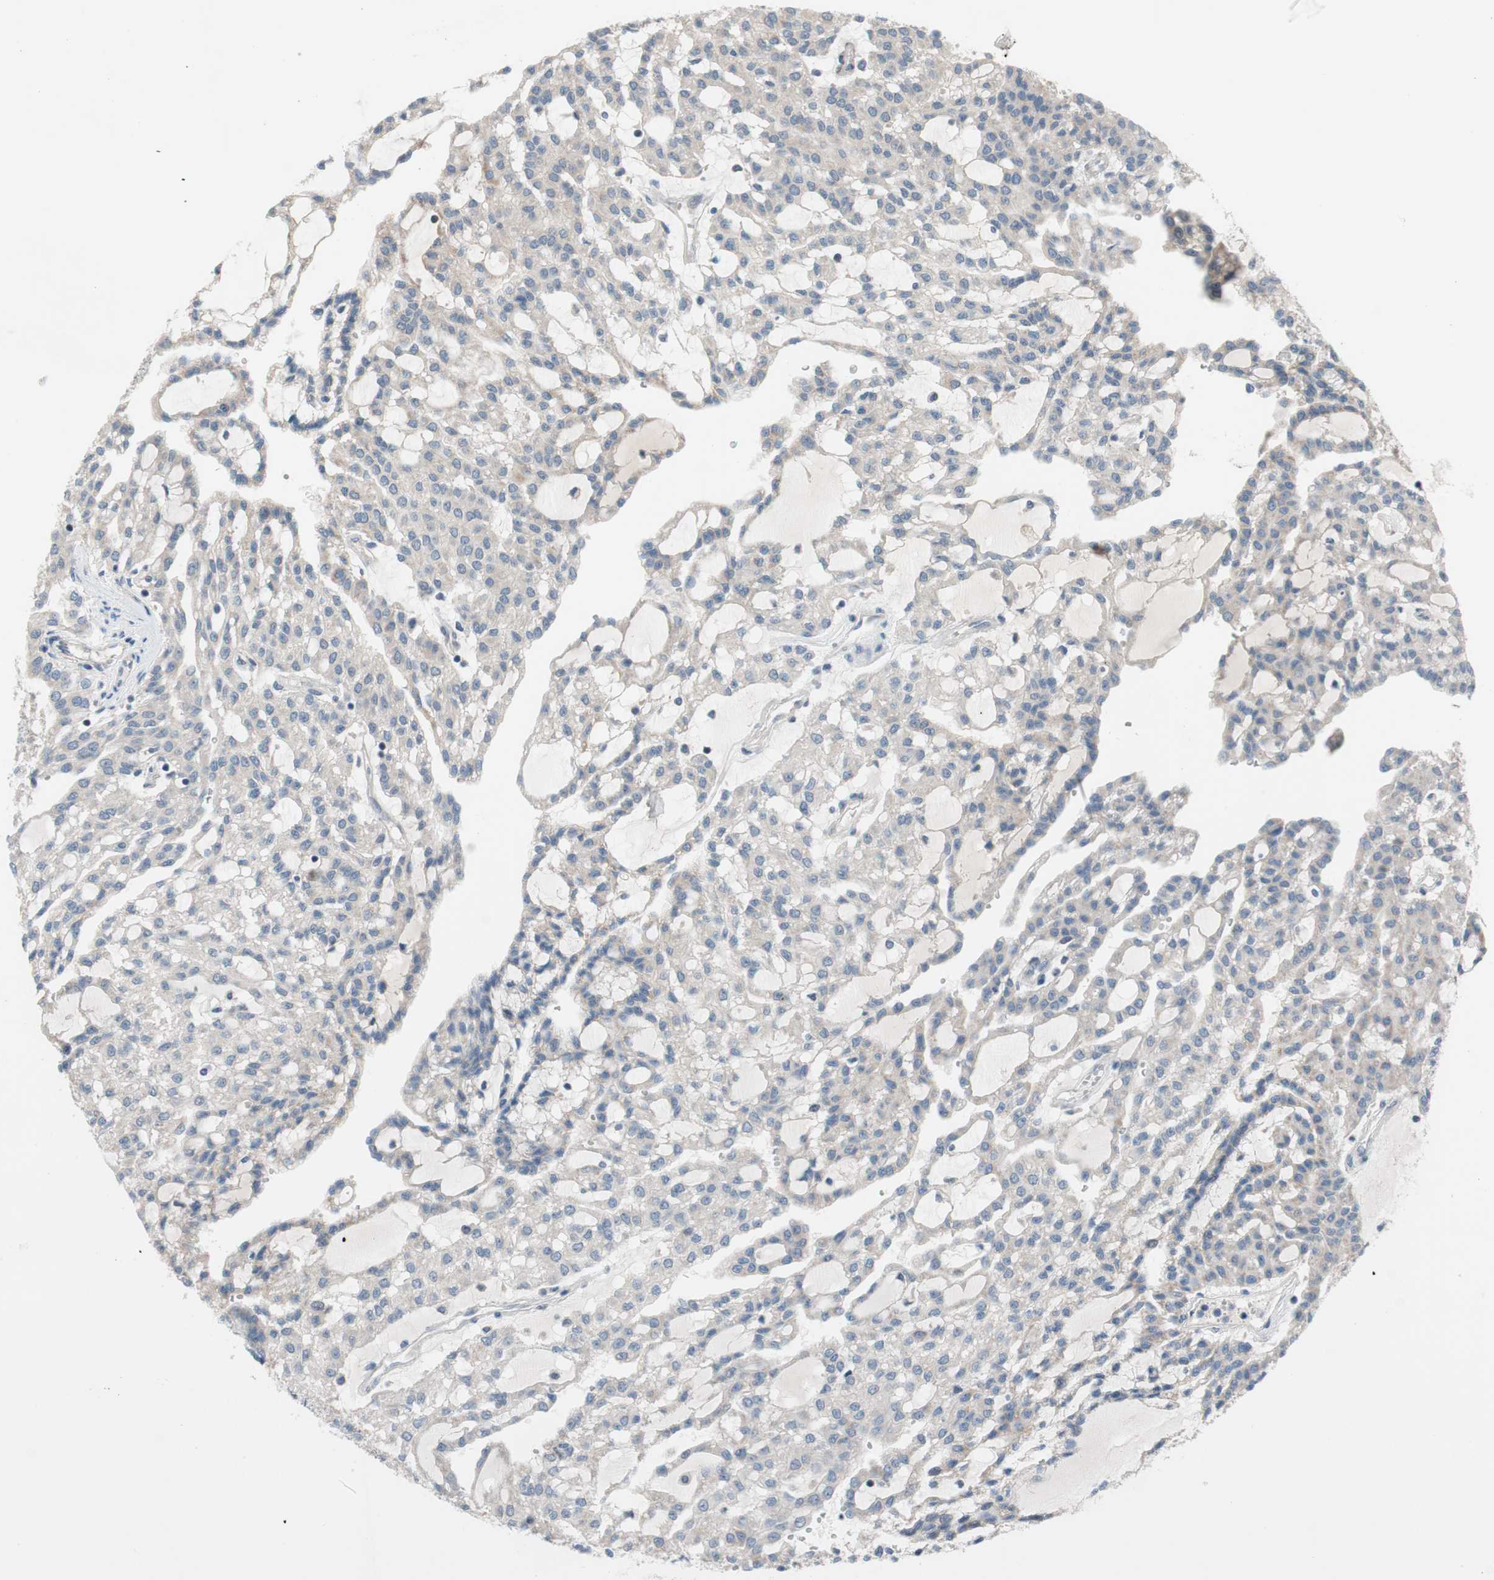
{"staining": {"intensity": "negative", "quantity": "none", "location": "none"}, "tissue": "renal cancer", "cell_type": "Tumor cells", "image_type": "cancer", "snomed": [{"axis": "morphology", "description": "Adenocarcinoma, NOS"}, {"axis": "topography", "description": "Kidney"}], "caption": "Tumor cells show no significant expression in renal cancer (adenocarcinoma).", "gene": "TACR3", "patient": {"sex": "male", "age": 63}}